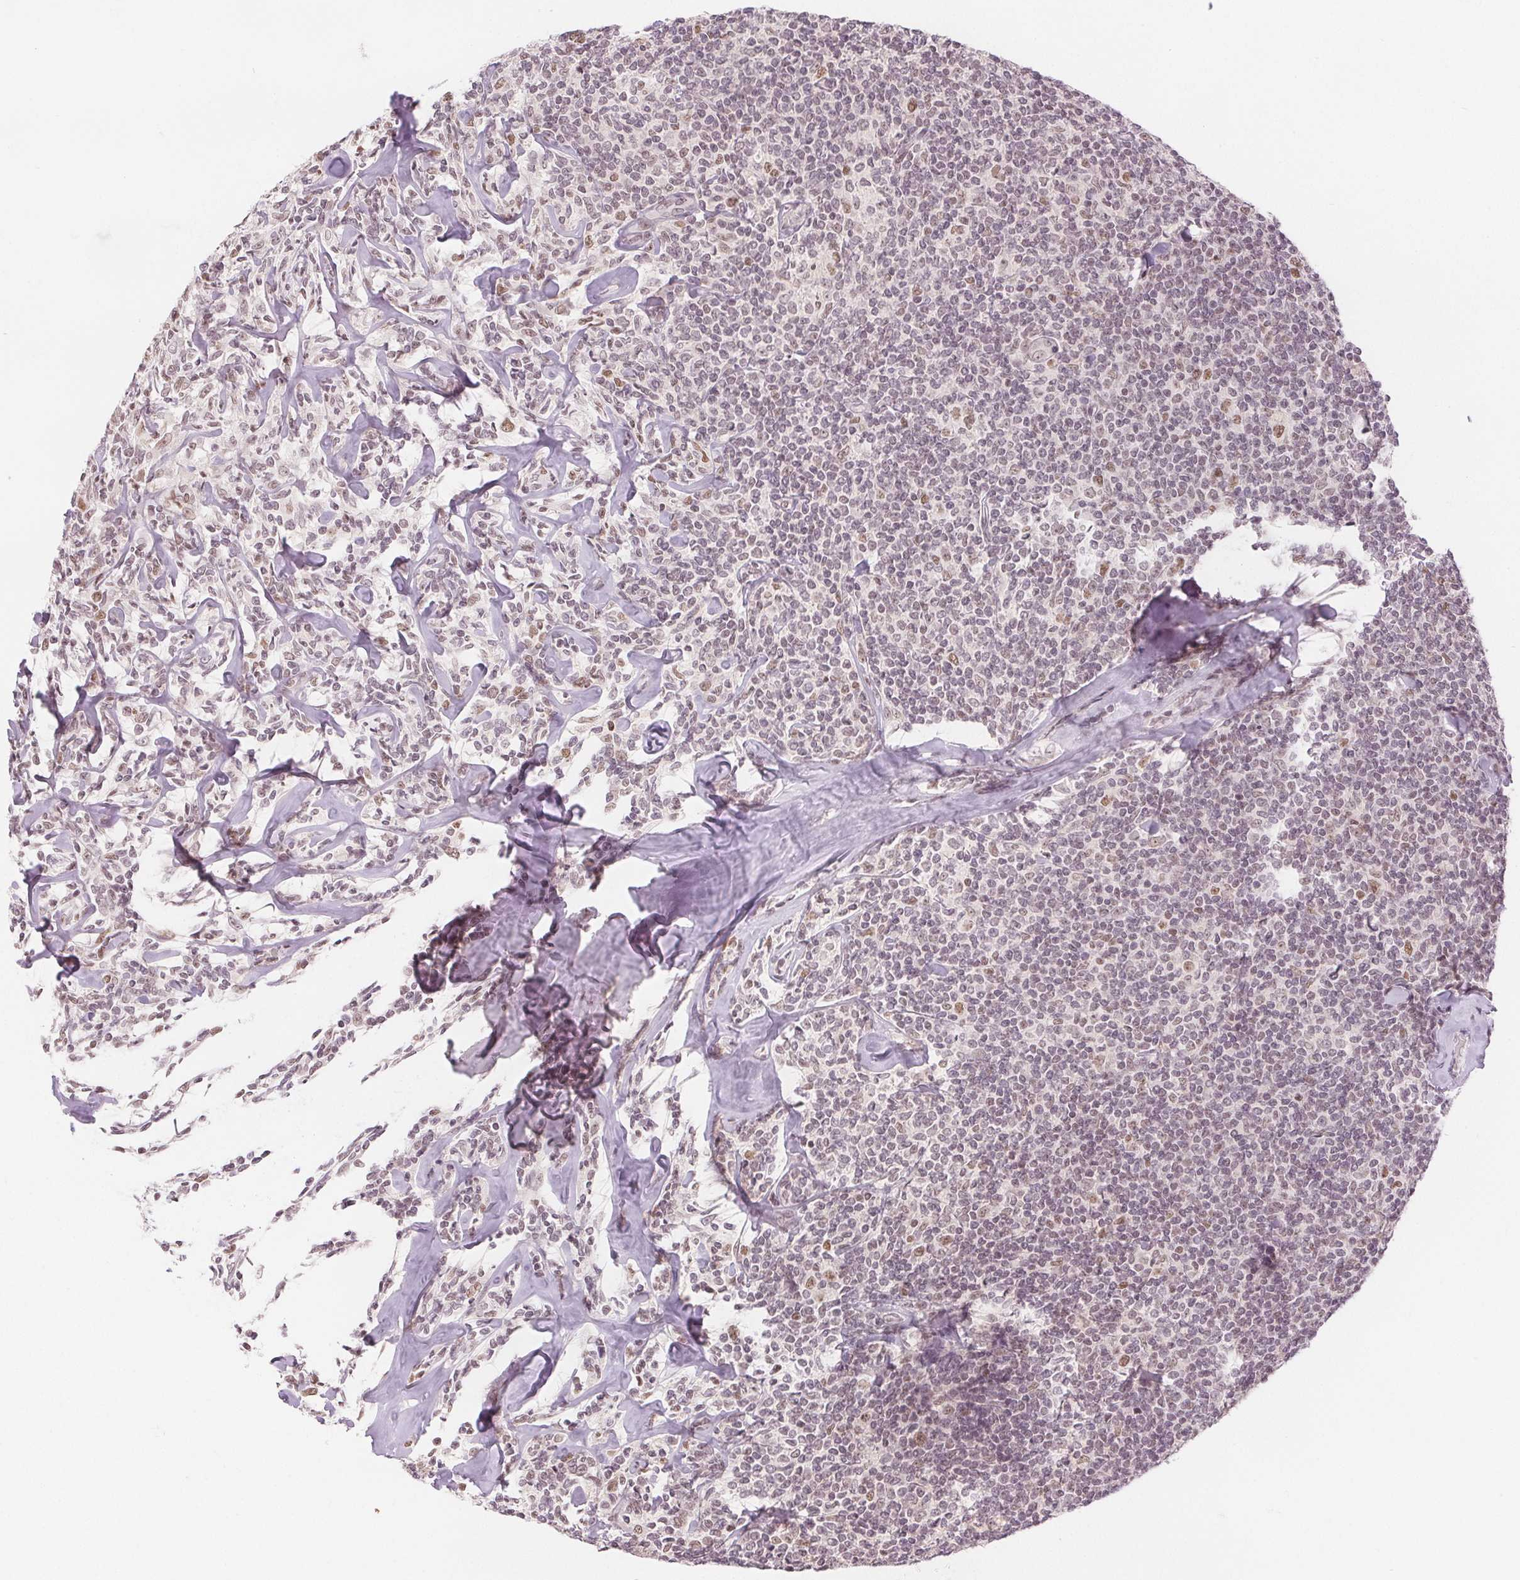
{"staining": {"intensity": "weak", "quantity": "25%-75%", "location": "nuclear"}, "tissue": "lymphoma", "cell_type": "Tumor cells", "image_type": "cancer", "snomed": [{"axis": "morphology", "description": "Malignant lymphoma, non-Hodgkin's type, Low grade"}, {"axis": "topography", "description": "Lymph node"}], "caption": "A brown stain highlights weak nuclear staining of a protein in human malignant lymphoma, non-Hodgkin's type (low-grade) tumor cells. The protein of interest is shown in brown color, while the nuclei are stained blue.", "gene": "DEK", "patient": {"sex": "female", "age": 56}}